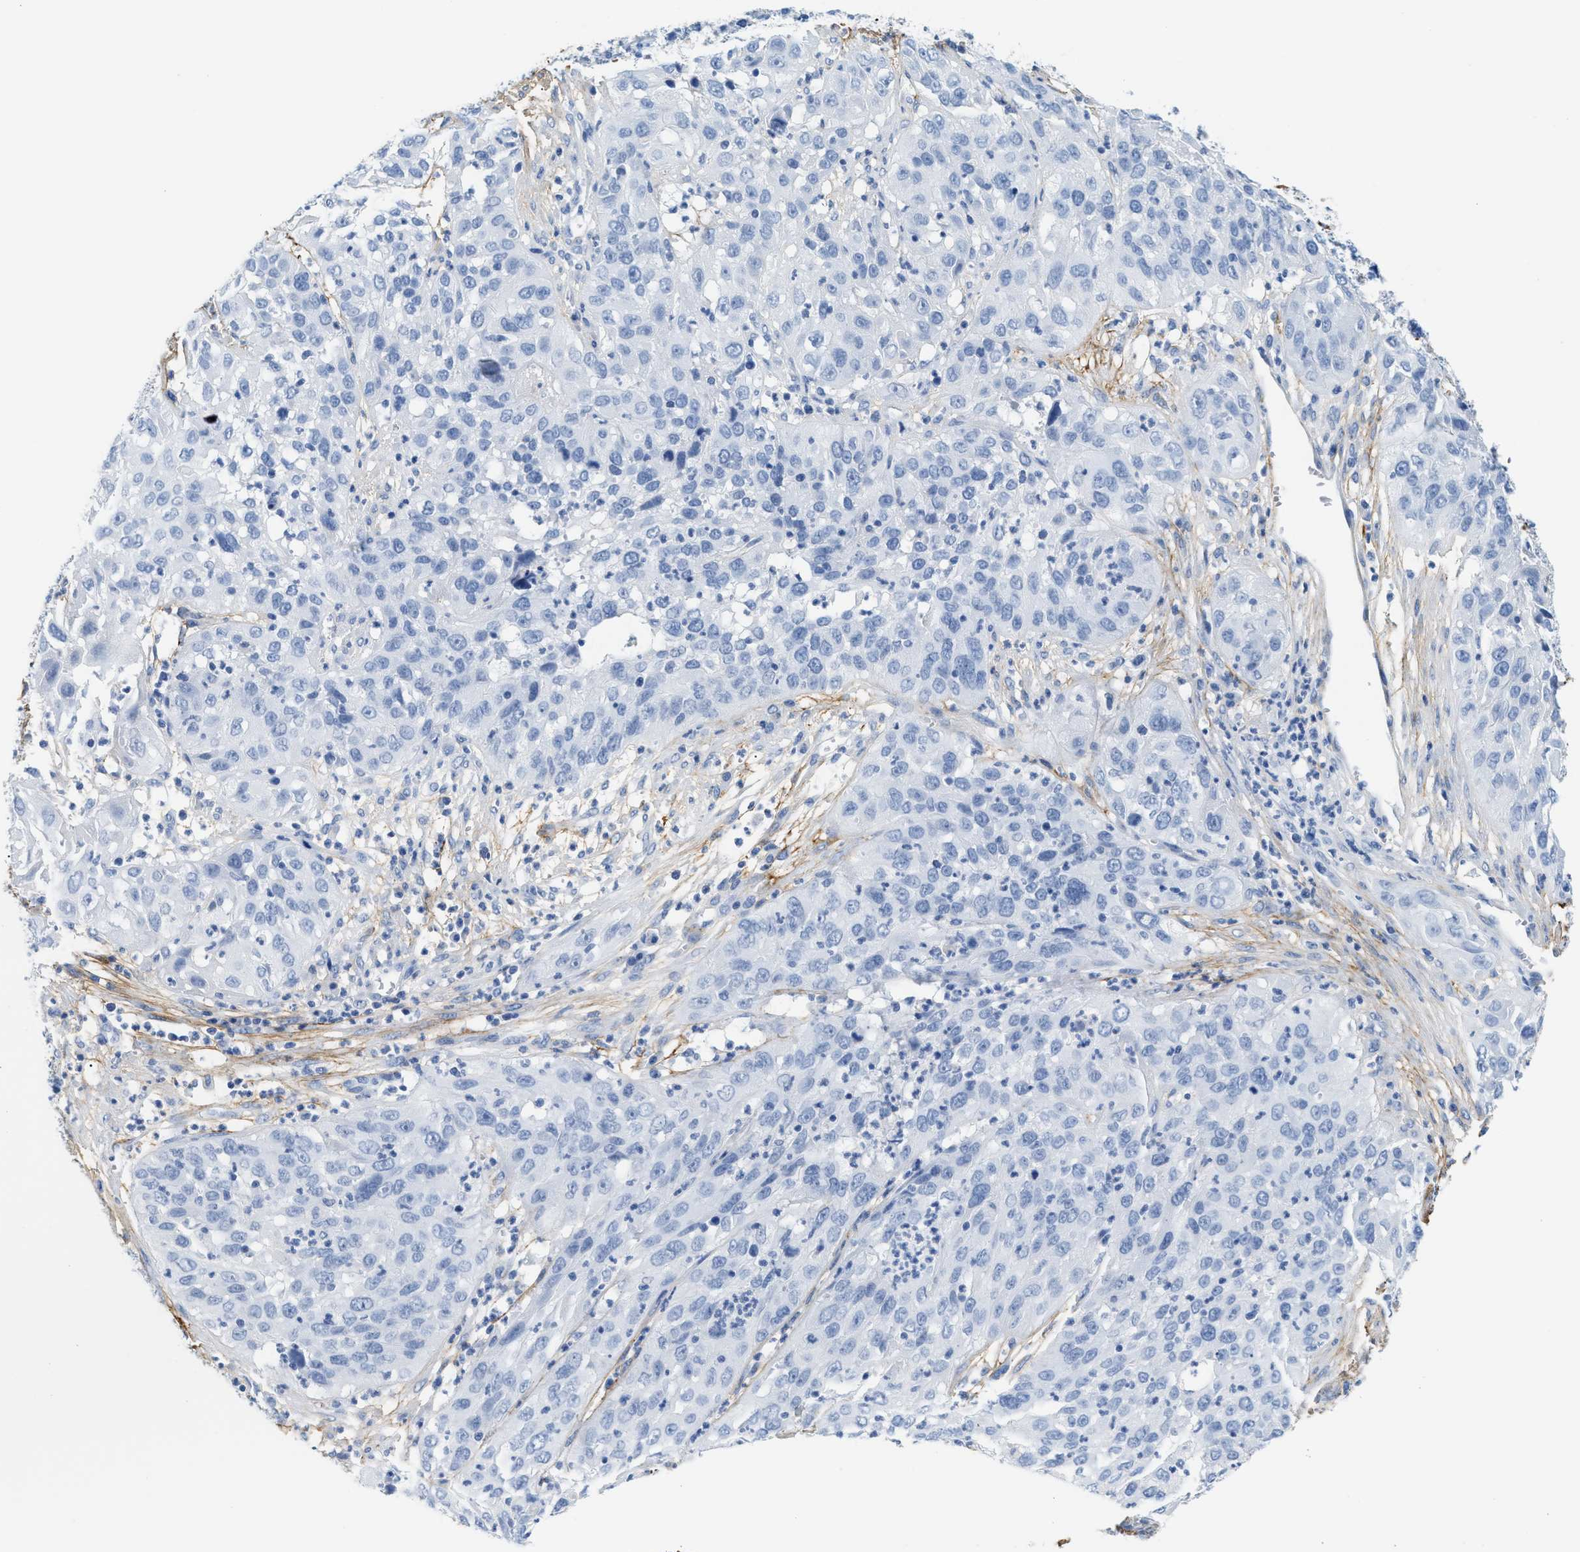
{"staining": {"intensity": "negative", "quantity": "none", "location": "none"}, "tissue": "cervical cancer", "cell_type": "Tumor cells", "image_type": "cancer", "snomed": [{"axis": "morphology", "description": "Squamous cell carcinoma, NOS"}, {"axis": "topography", "description": "Cervix"}], "caption": "IHC photomicrograph of neoplastic tissue: cervical squamous cell carcinoma stained with DAB (3,3'-diaminobenzidine) demonstrates no significant protein staining in tumor cells.", "gene": "TNR", "patient": {"sex": "female", "age": 32}}